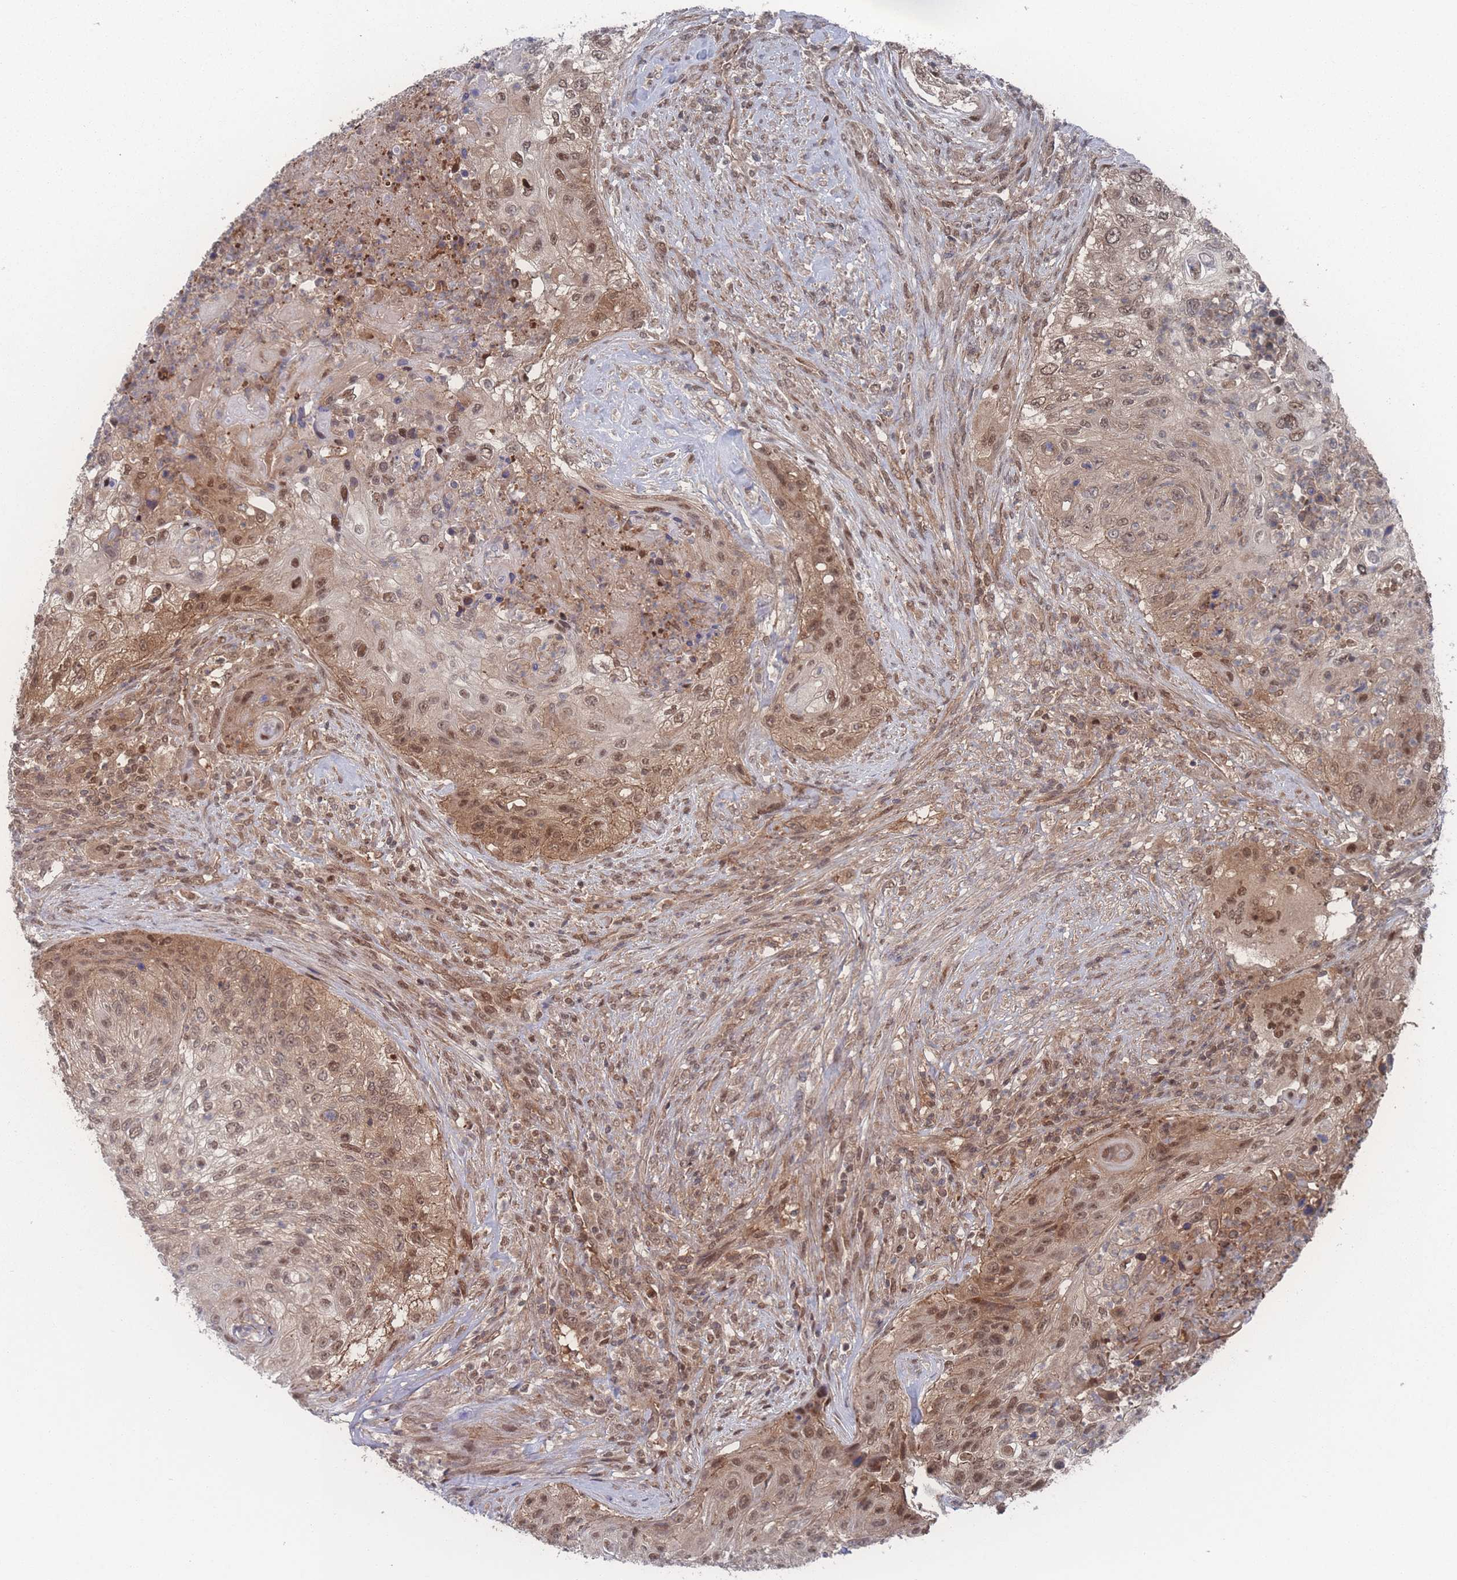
{"staining": {"intensity": "moderate", "quantity": ">75%", "location": "nuclear"}, "tissue": "urothelial cancer", "cell_type": "Tumor cells", "image_type": "cancer", "snomed": [{"axis": "morphology", "description": "Urothelial carcinoma, High grade"}, {"axis": "topography", "description": "Urinary bladder"}], "caption": "Protein analysis of urothelial cancer tissue displays moderate nuclear expression in about >75% of tumor cells.", "gene": "PSMA1", "patient": {"sex": "female", "age": 60}}